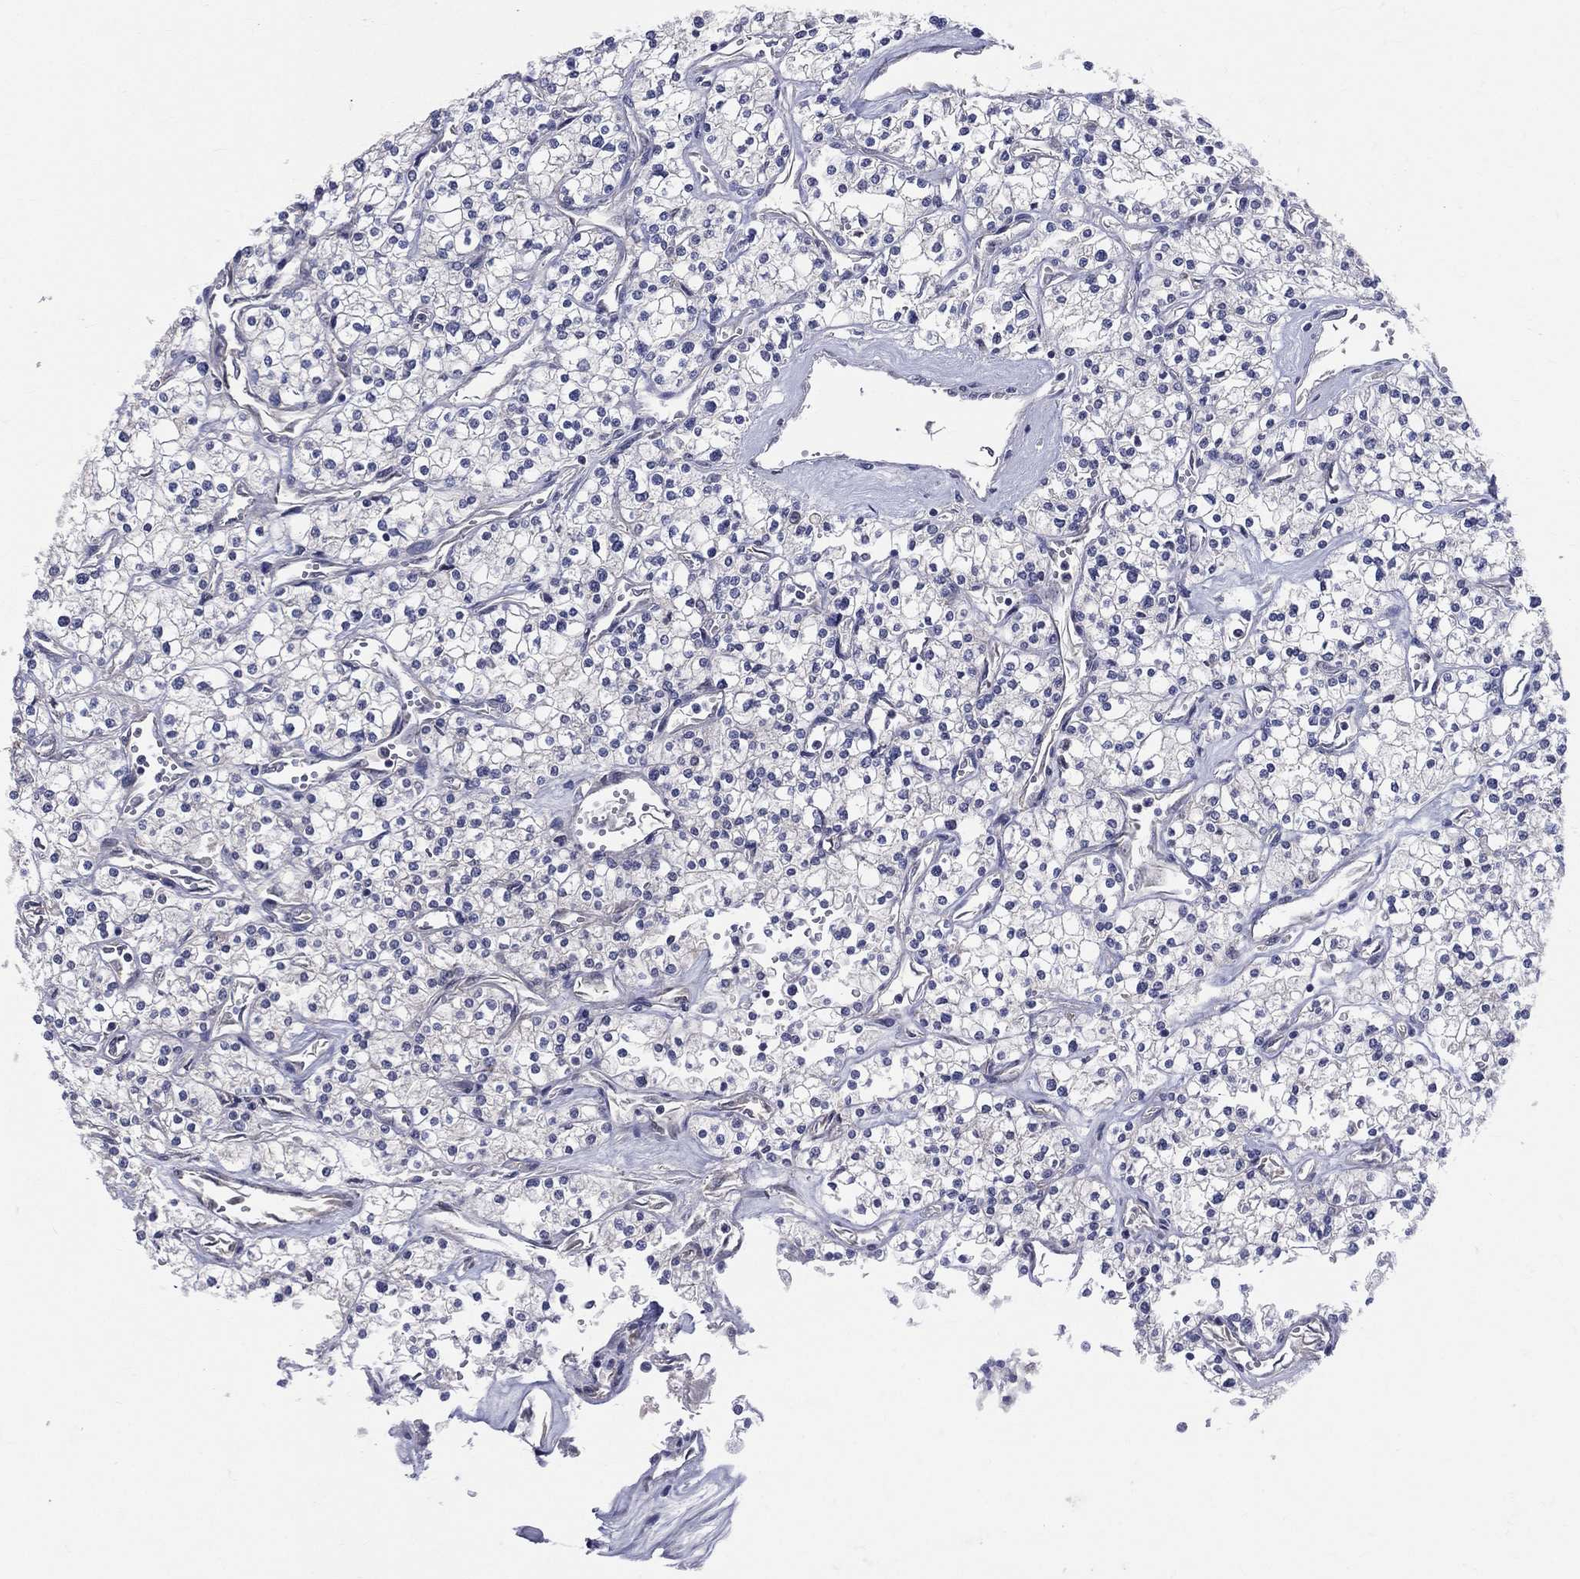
{"staining": {"intensity": "negative", "quantity": "none", "location": "none"}, "tissue": "renal cancer", "cell_type": "Tumor cells", "image_type": "cancer", "snomed": [{"axis": "morphology", "description": "Adenocarcinoma, NOS"}, {"axis": "topography", "description": "Kidney"}], "caption": "A histopathology image of human renal cancer is negative for staining in tumor cells.", "gene": "DLG4", "patient": {"sex": "male", "age": 80}}